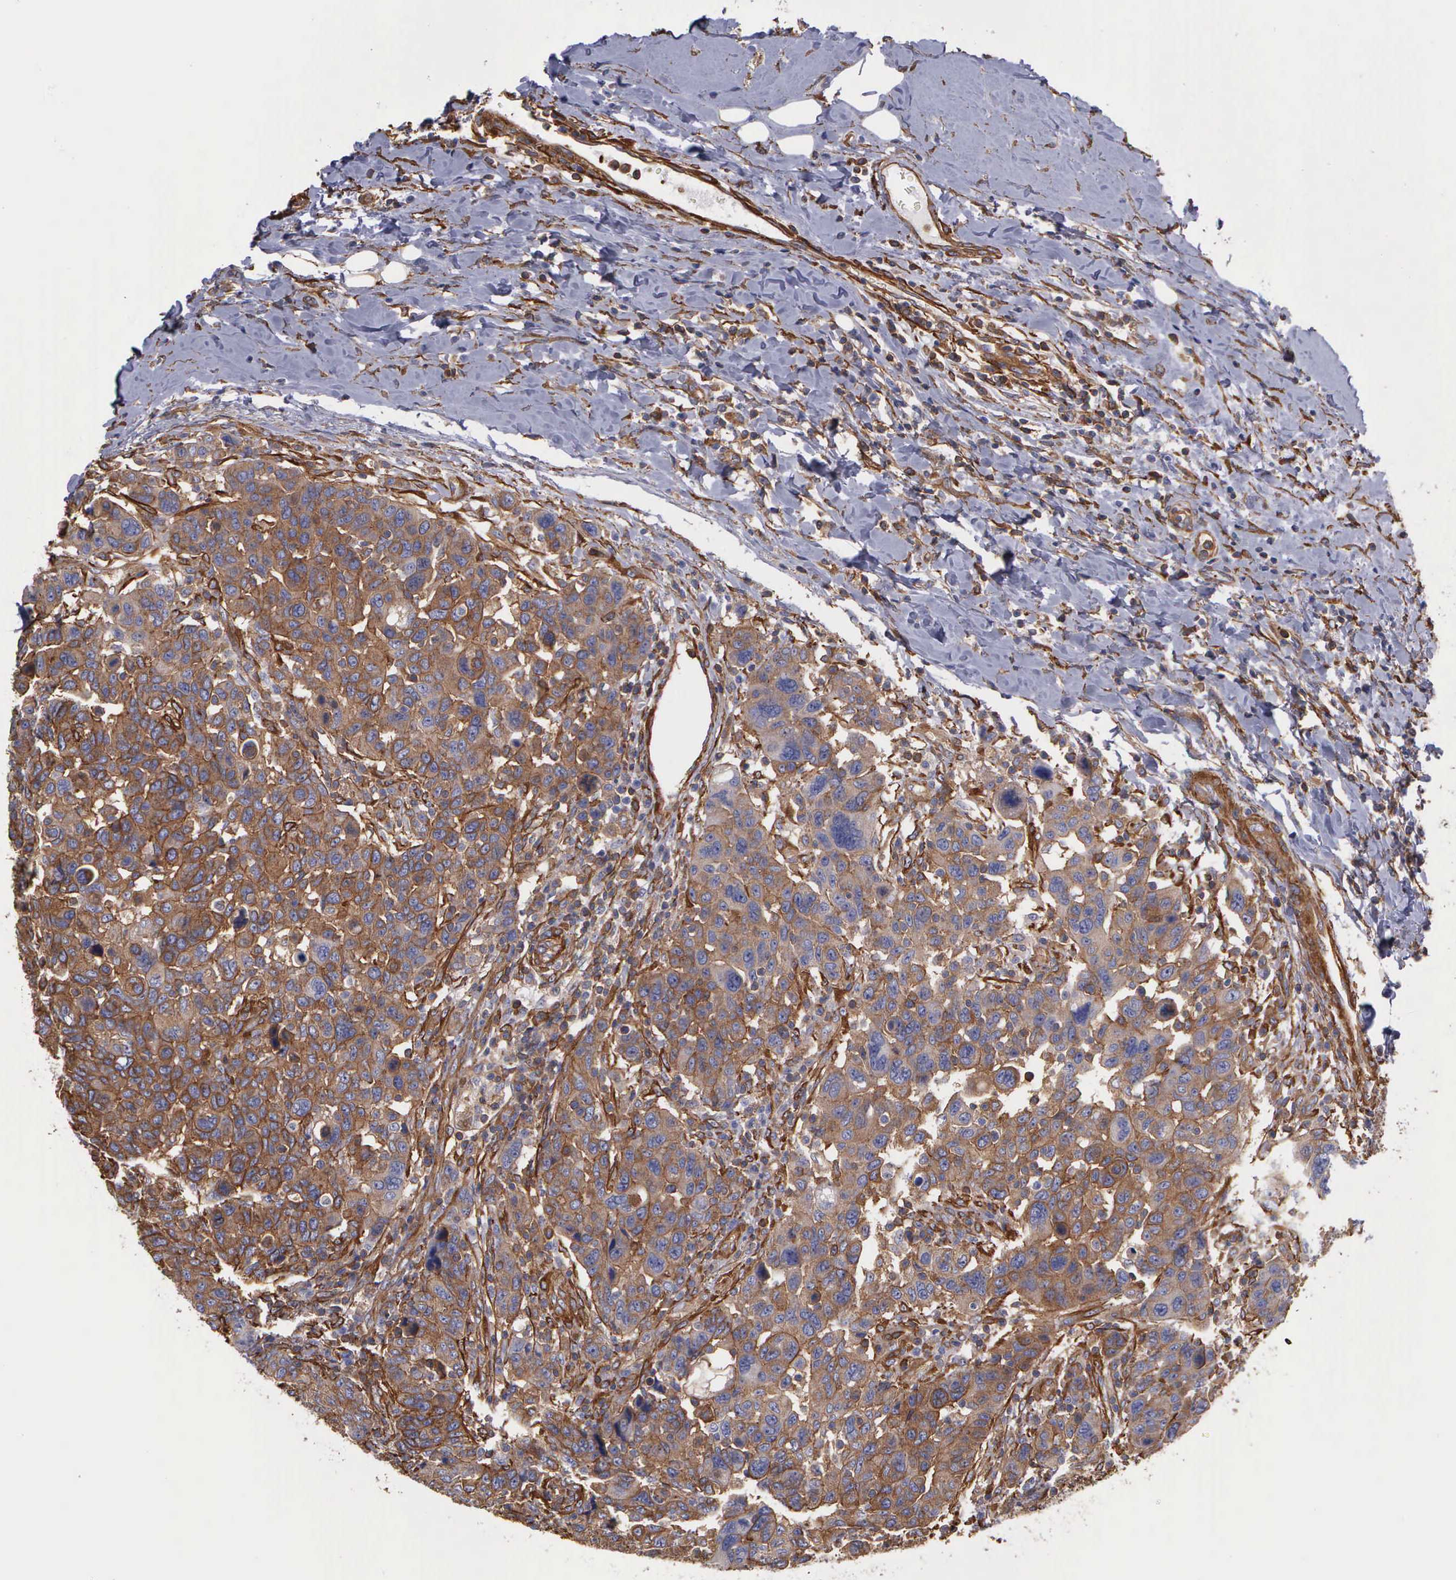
{"staining": {"intensity": "moderate", "quantity": ">75%", "location": "cytoplasmic/membranous"}, "tissue": "breast cancer", "cell_type": "Tumor cells", "image_type": "cancer", "snomed": [{"axis": "morphology", "description": "Duct carcinoma"}, {"axis": "topography", "description": "Breast"}], "caption": "The immunohistochemical stain labels moderate cytoplasmic/membranous staining in tumor cells of breast cancer tissue.", "gene": "FLNA", "patient": {"sex": "female", "age": 37}}